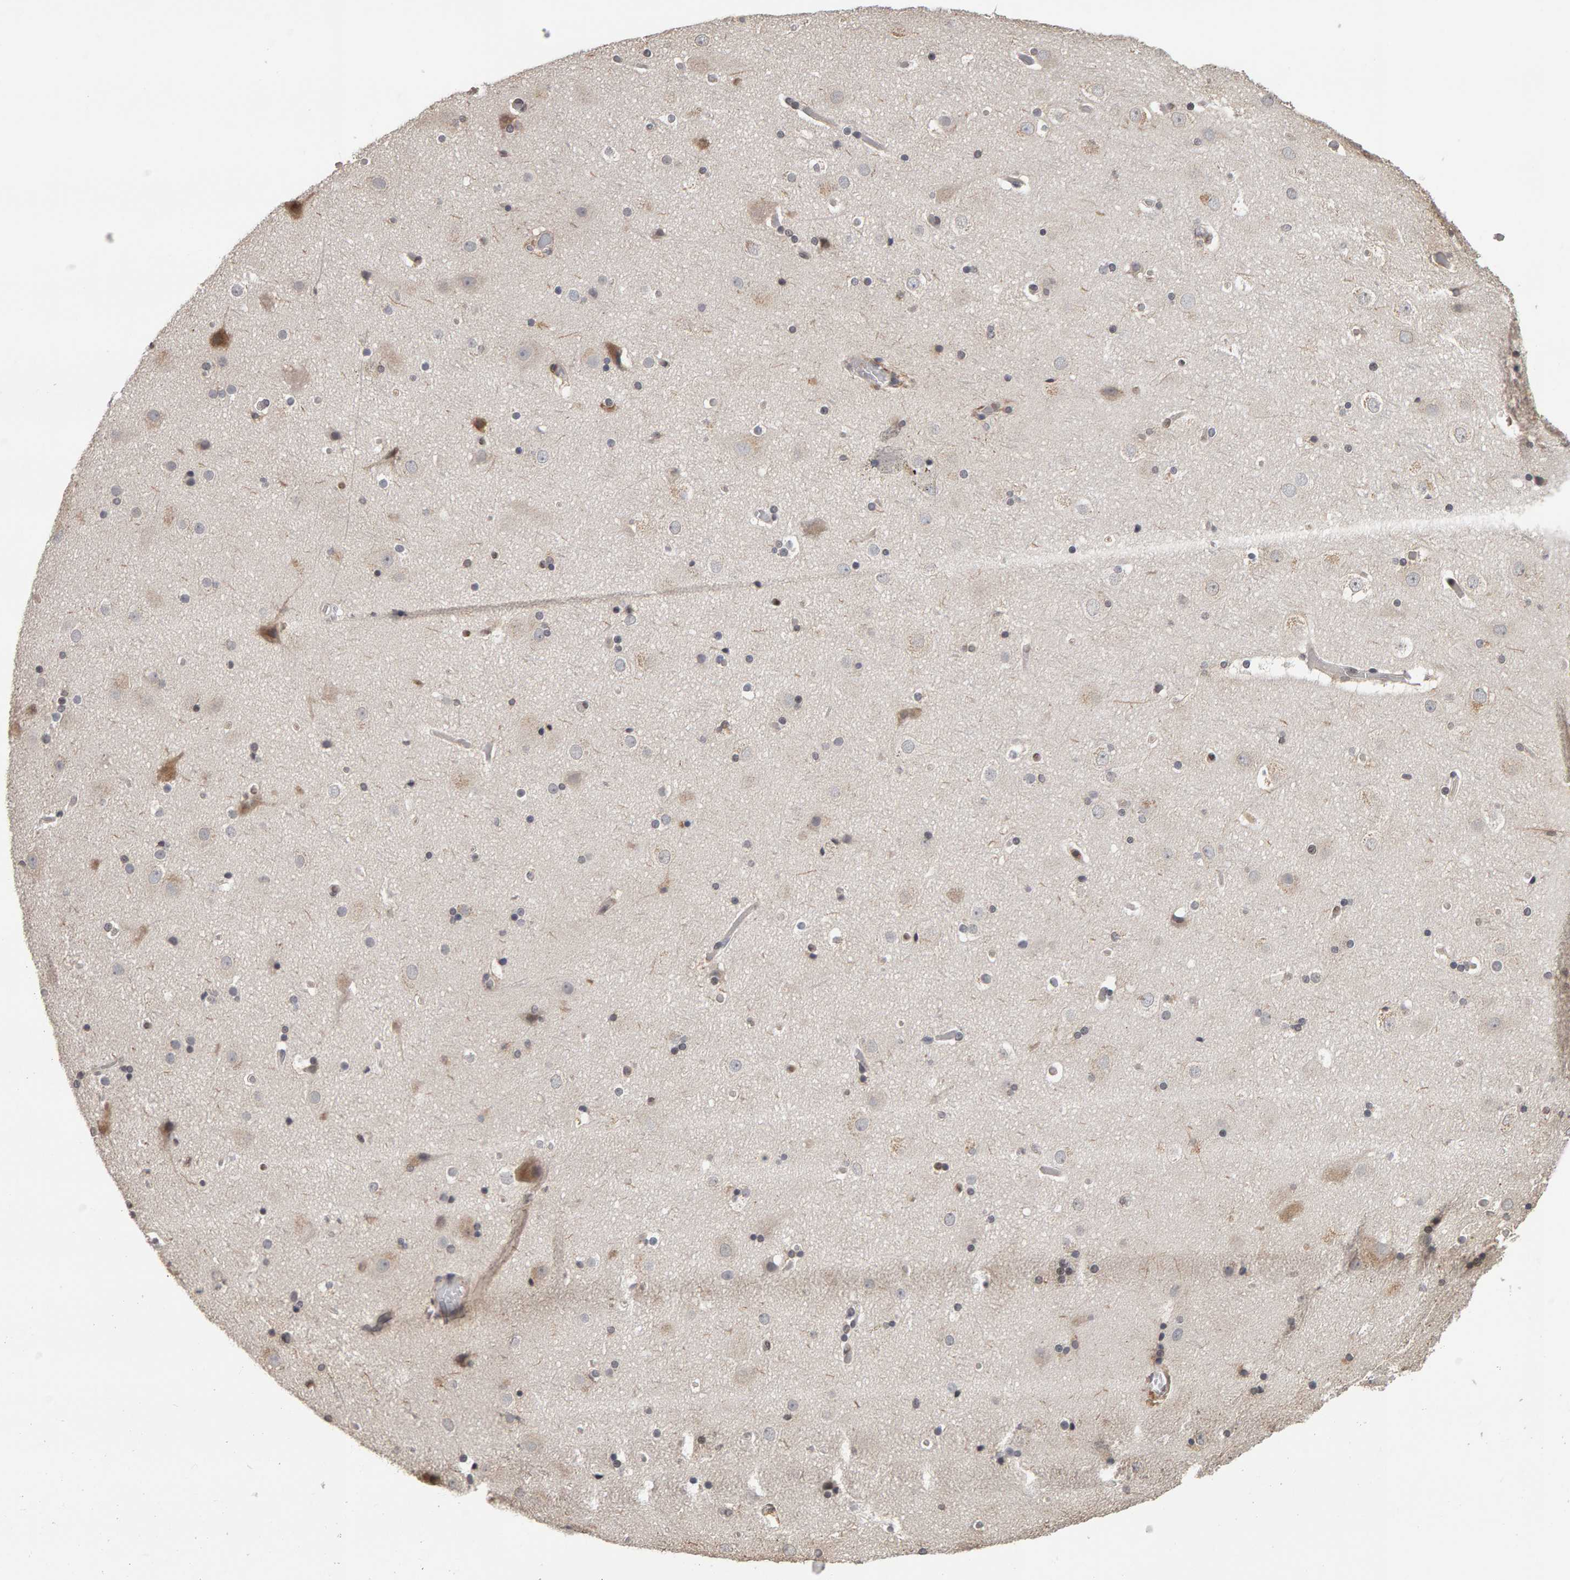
{"staining": {"intensity": "moderate", "quantity": ">75%", "location": "cytoplasmic/membranous"}, "tissue": "cerebral cortex", "cell_type": "Endothelial cells", "image_type": "normal", "snomed": [{"axis": "morphology", "description": "Normal tissue, NOS"}, {"axis": "topography", "description": "Cerebral cortex"}], "caption": "This photomicrograph displays normal cerebral cortex stained with immunohistochemistry (IHC) to label a protein in brown. The cytoplasmic/membranous of endothelial cells show moderate positivity for the protein. Nuclei are counter-stained blue.", "gene": "TEFM", "patient": {"sex": "male", "age": 57}}